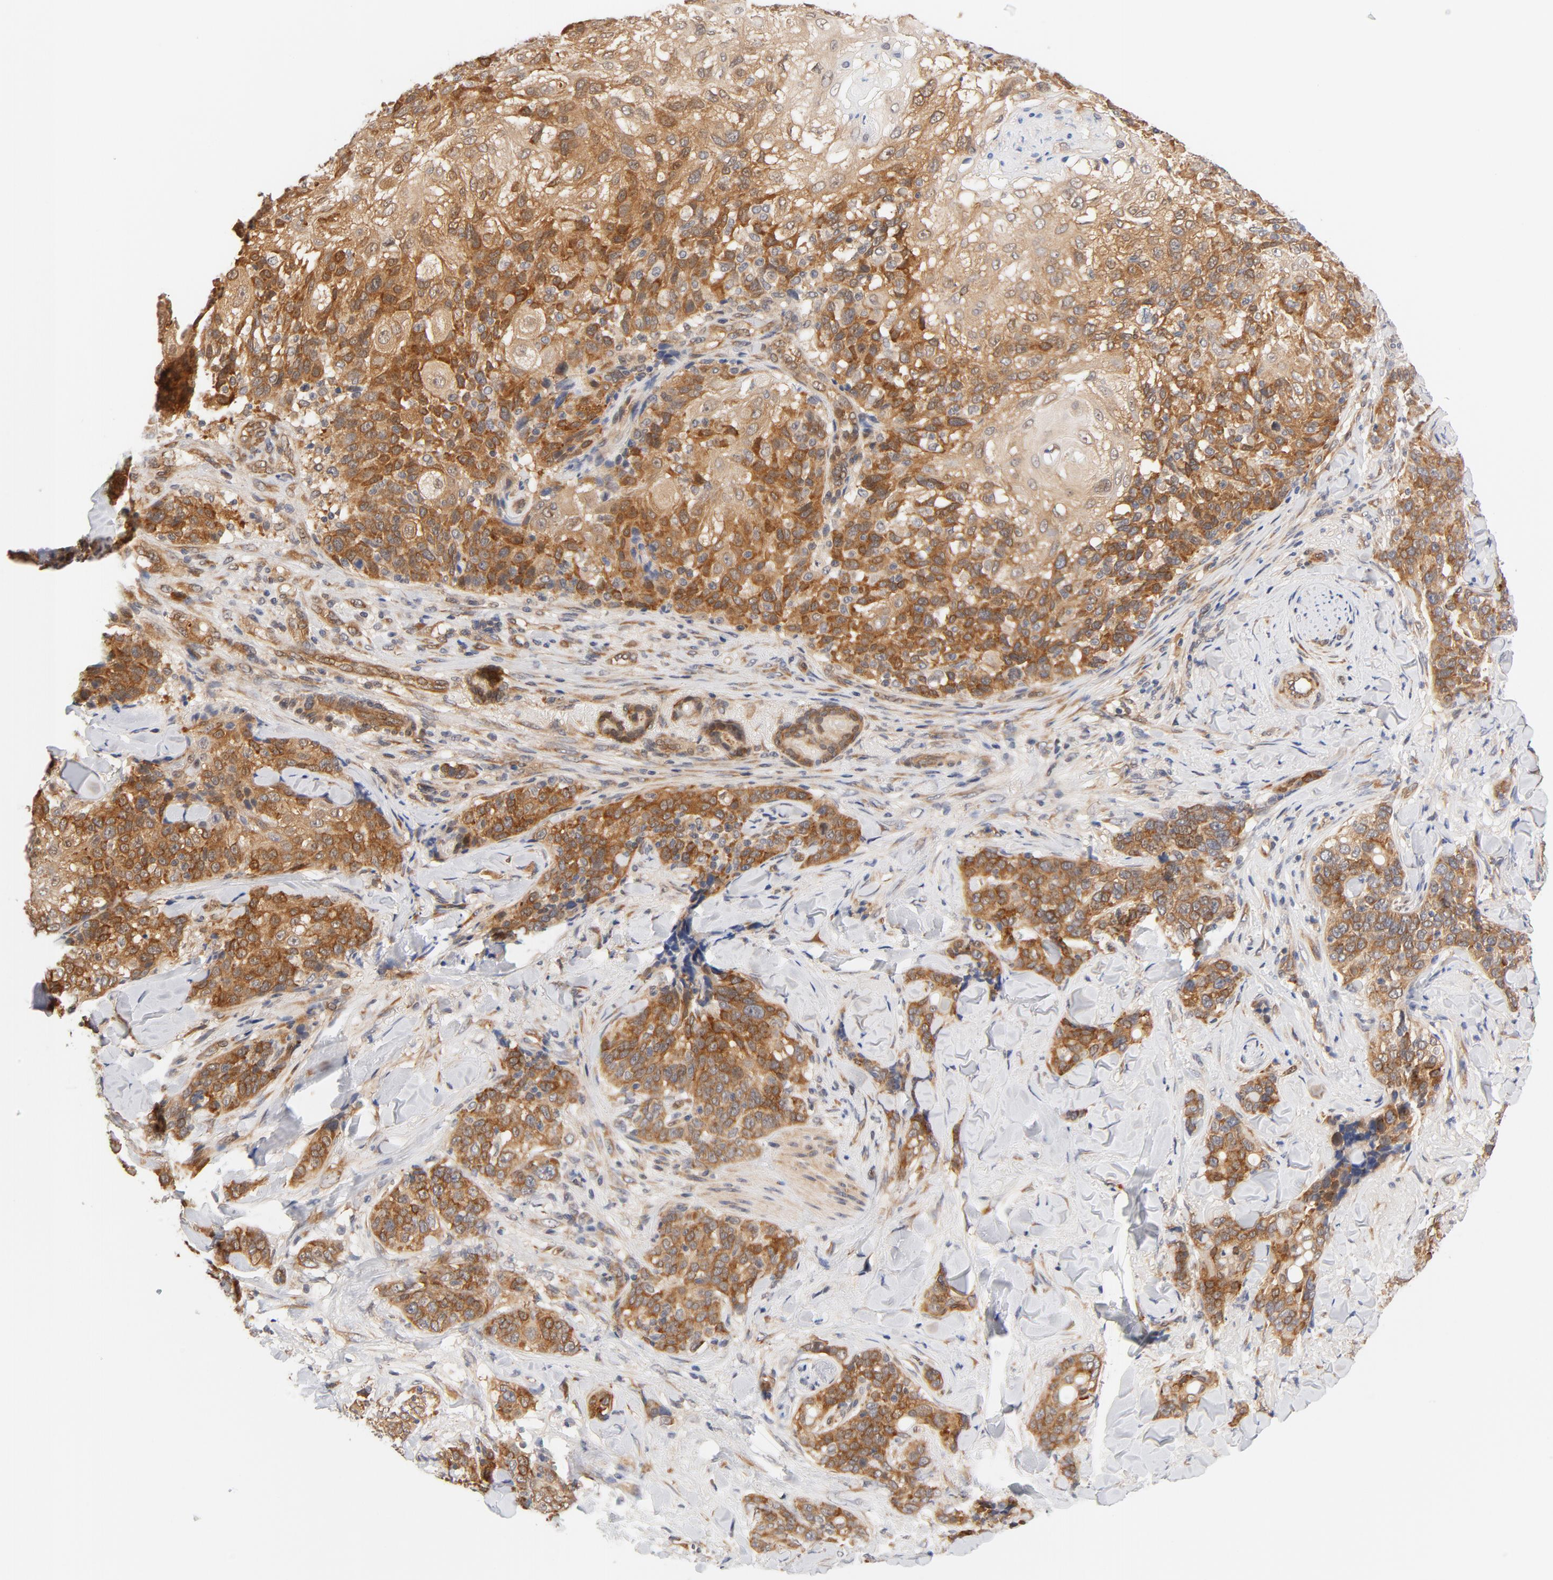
{"staining": {"intensity": "moderate", "quantity": ">75%", "location": "cytoplasmic/membranous"}, "tissue": "skin cancer", "cell_type": "Tumor cells", "image_type": "cancer", "snomed": [{"axis": "morphology", "description": "Normal tissue, NOS"}, {"axis": "morphology", "description": "Squamous cell carcinoma, NOS"}, {"axis": "topography", "description": "Skin"}], "caption": "Tumor cells demonstrate medium levels of moderate cytoplasmic/membranous expression in about >75% of cells in skin squamous cell carcinoma.", "gene": "EIF4E", "patient": {"sex": "female", "age": 83}}